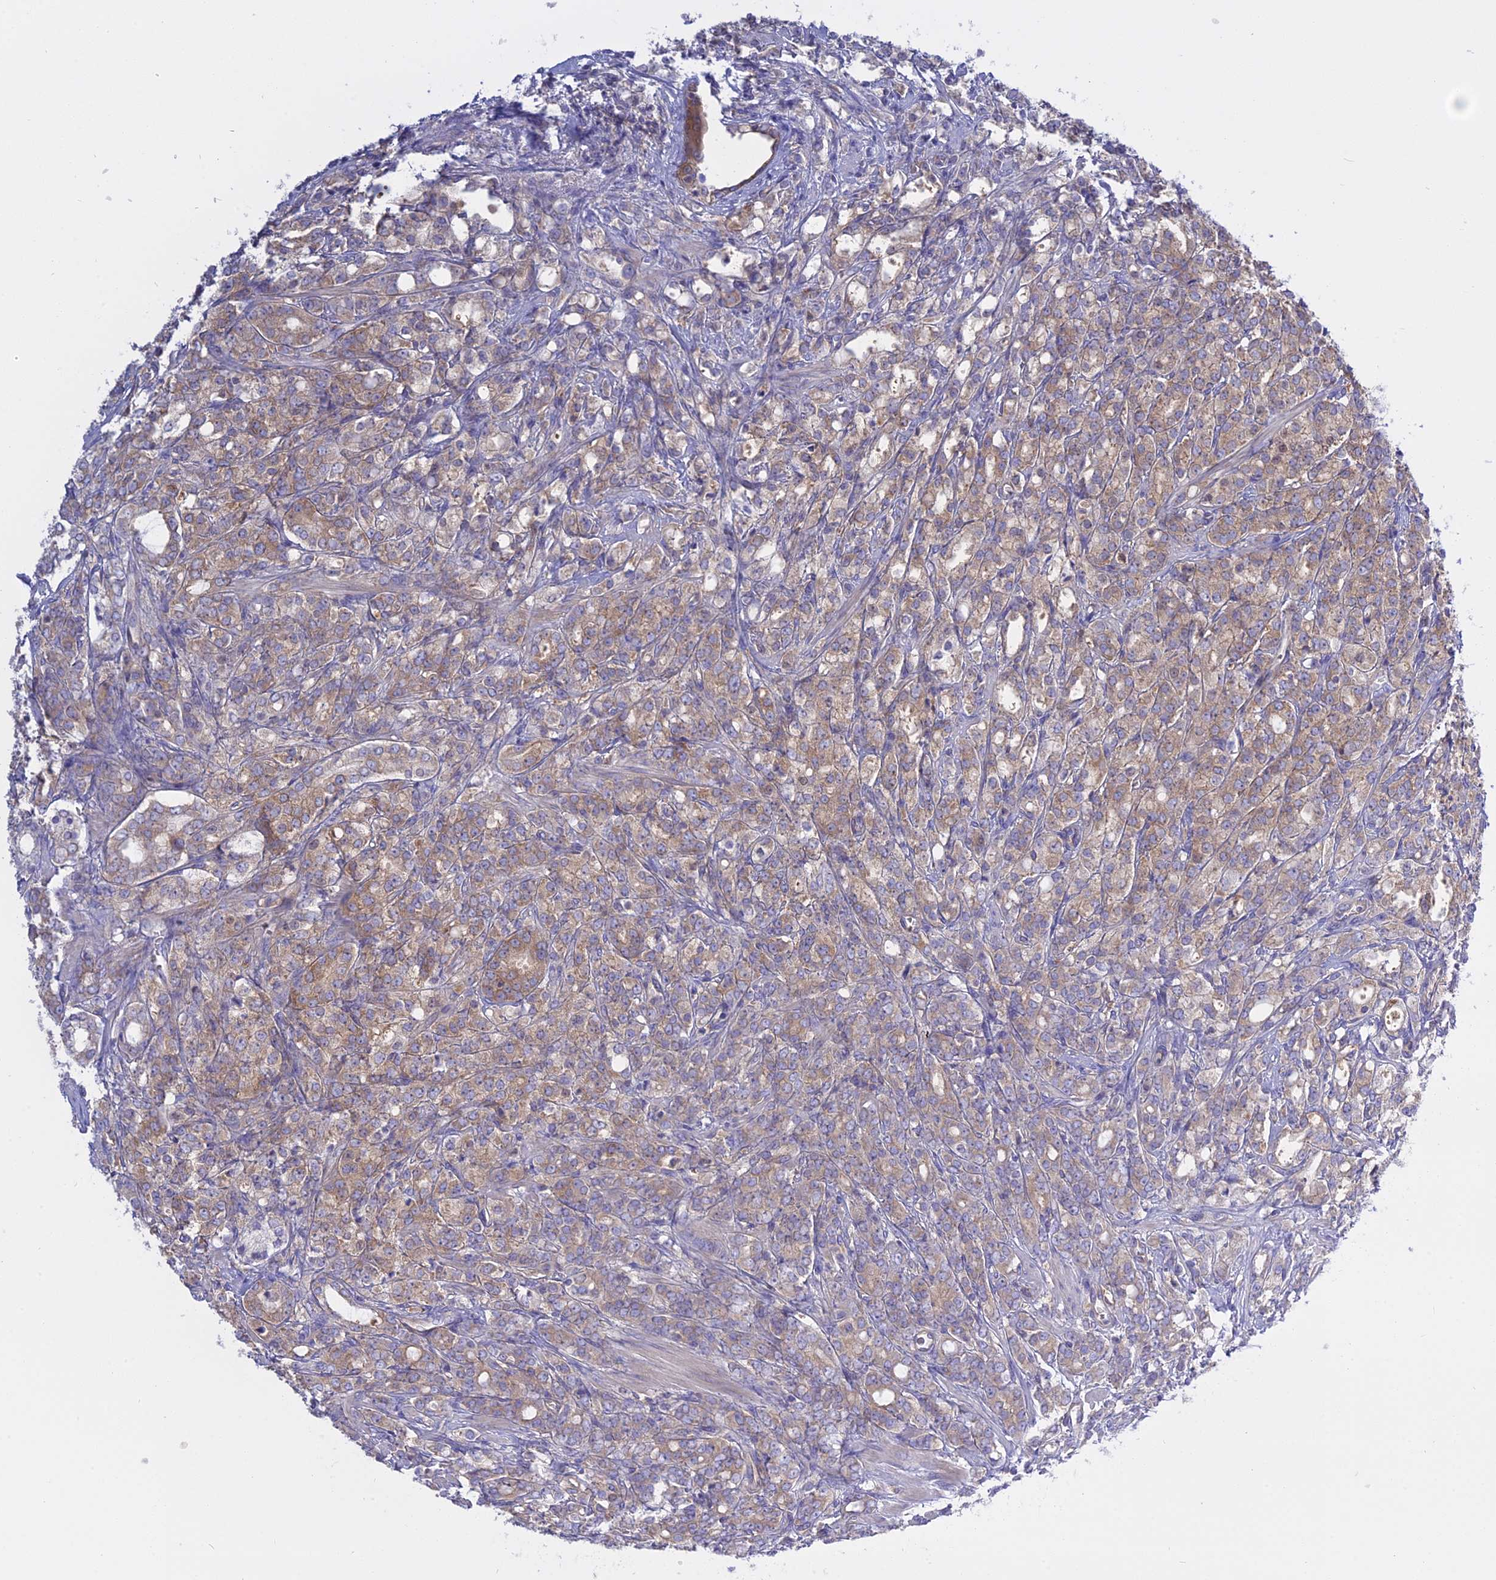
{"staining": {"intensity": "moderate", "quantity": ">75%", "location": "cytoplasmic/membranous"}, "tissue": "prostate cancer", "cell_type": "Tumor cells", "image_type": "cancer", "snomed": [{"axis": "morphology", "description": "Adenocarcinoma, High grade"}, {"axis": "topography", "description": "Prostate"}], "caption": "A high-resolution photomicrograph shows IHC staining of prostate cancer (high-grade adenocarcinoma), which displays moderate cytoplasmic/membranous expression in about >75% of tumor cells.", "gene": "AHCYL1", "patient": {"sex": "male", "age": 62}}